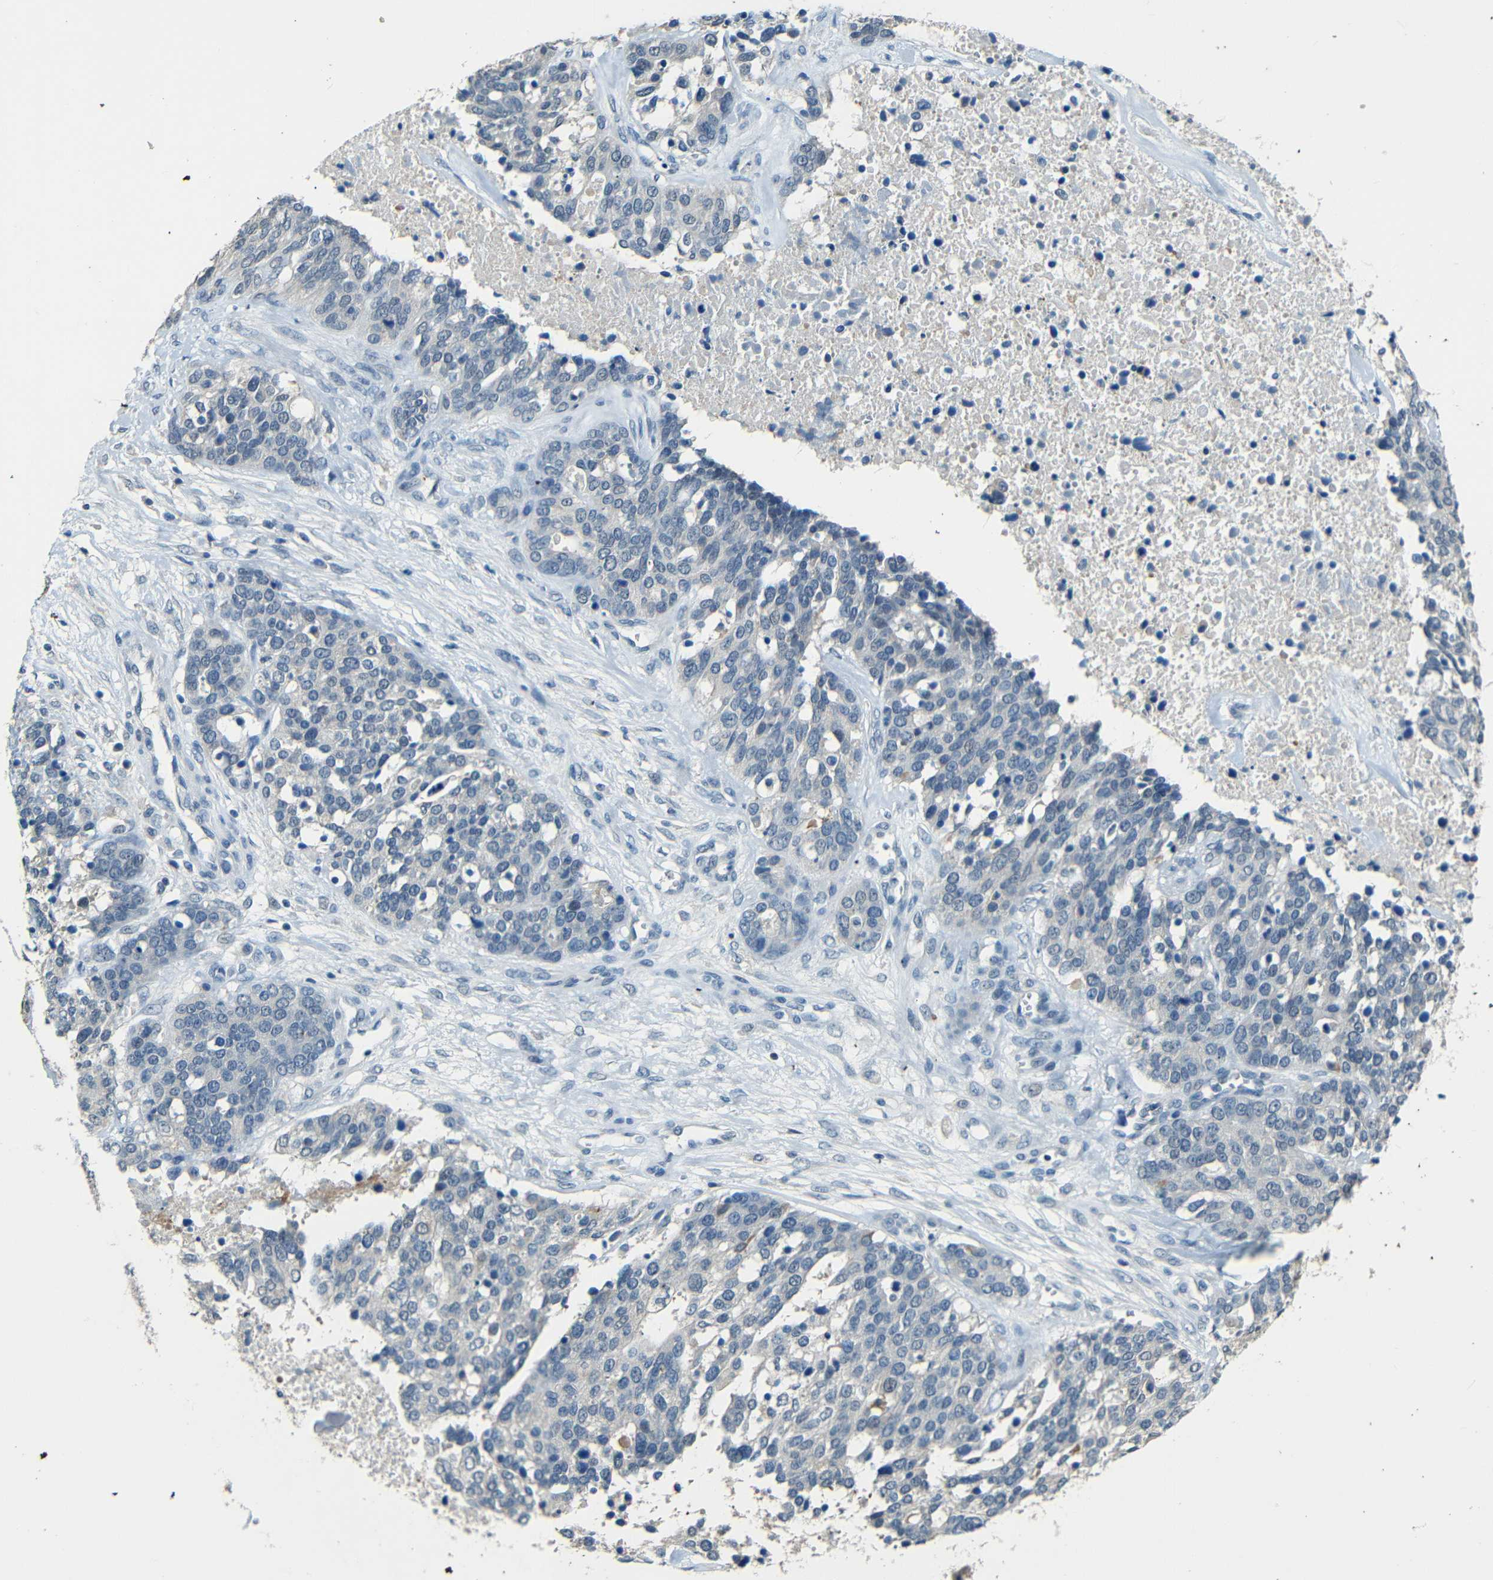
{"staining": {"intensity": "negative", "quantity": "none", "location": "none"}, "tissue": "ovarian cancer", "cell_type": "Tumor cells", "image_type": "cancer", "snomed": [{"axis": "morphology", "description": "Cystadenocarcinoma, serous, NOS"}, {"axis": "topography", "description": "Ovary"}], "caption": "High power microscopy photomicrograph of an immunohistochemistry photomicrograph of ovarian cancer, revealing no significant positivity in tumor cells. (DAB (3,3'-diaminobenzidine) immunohistochemistry (IHC), high magnification).", "gene": "ZMAT1", "patient": {"sex": "female", "age": 44}}